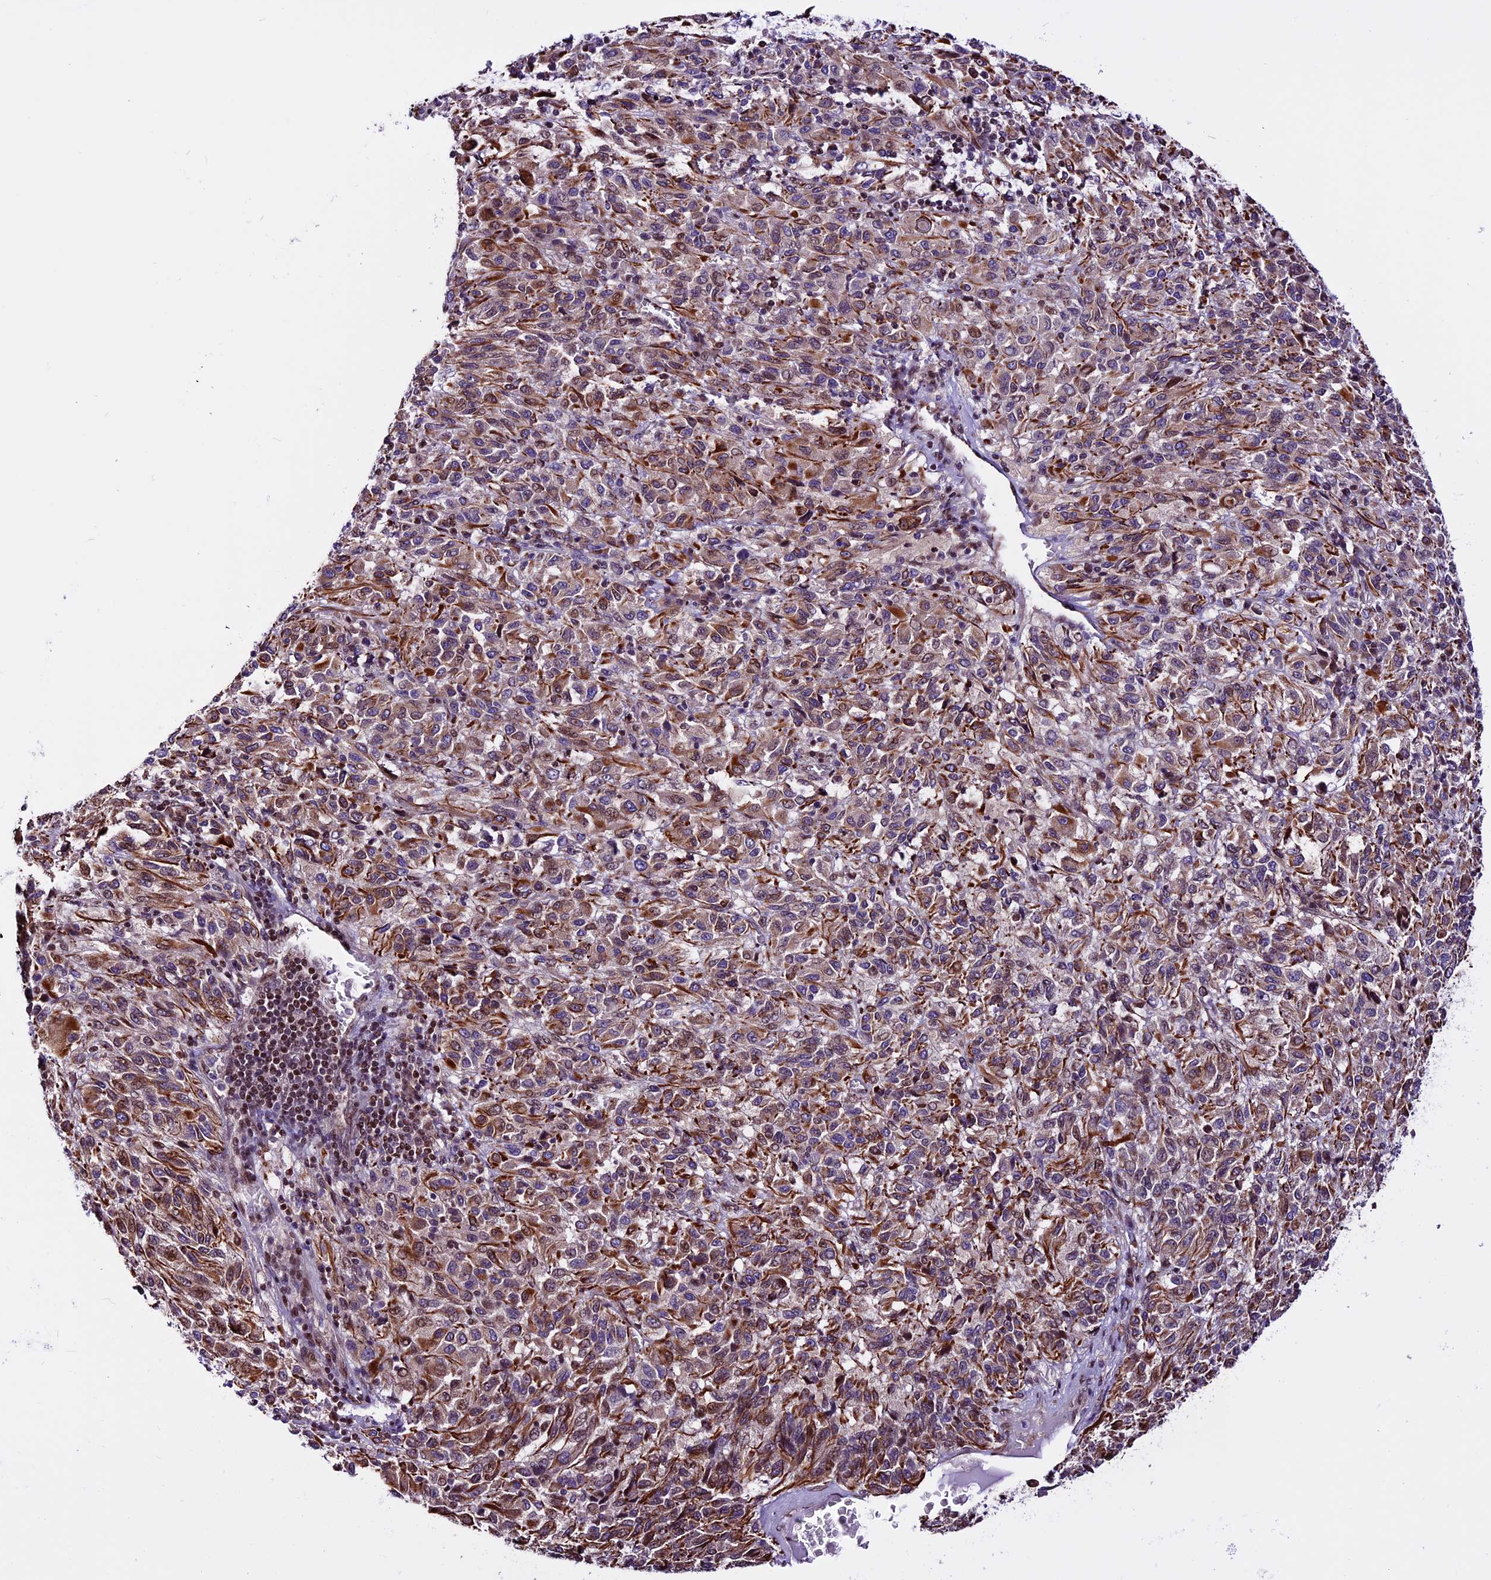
{"staining": {"intensity": "moderate", "quantity": ">75%", "location": "cytoplasmic/membranous,nuclear"}, "tissue": "melanoma", "cell_type": "Tumor cells", "image_type": "cancer", "snomed": [{"axis": "morphology", "description": "Malignant melanoma, Metastatic site"}, {"axis": "topography", "description": "Lung"}], "caption": "A micrograph showing moderate cytoplasmic/membranous and nuclear expression in approximately >75% of tumor cells in malignant melanoma (metastatic site), as visualized by brown immunohistochemical staining.", "gene": "RINL", "patient": {"sex": "male", "age": 64}}